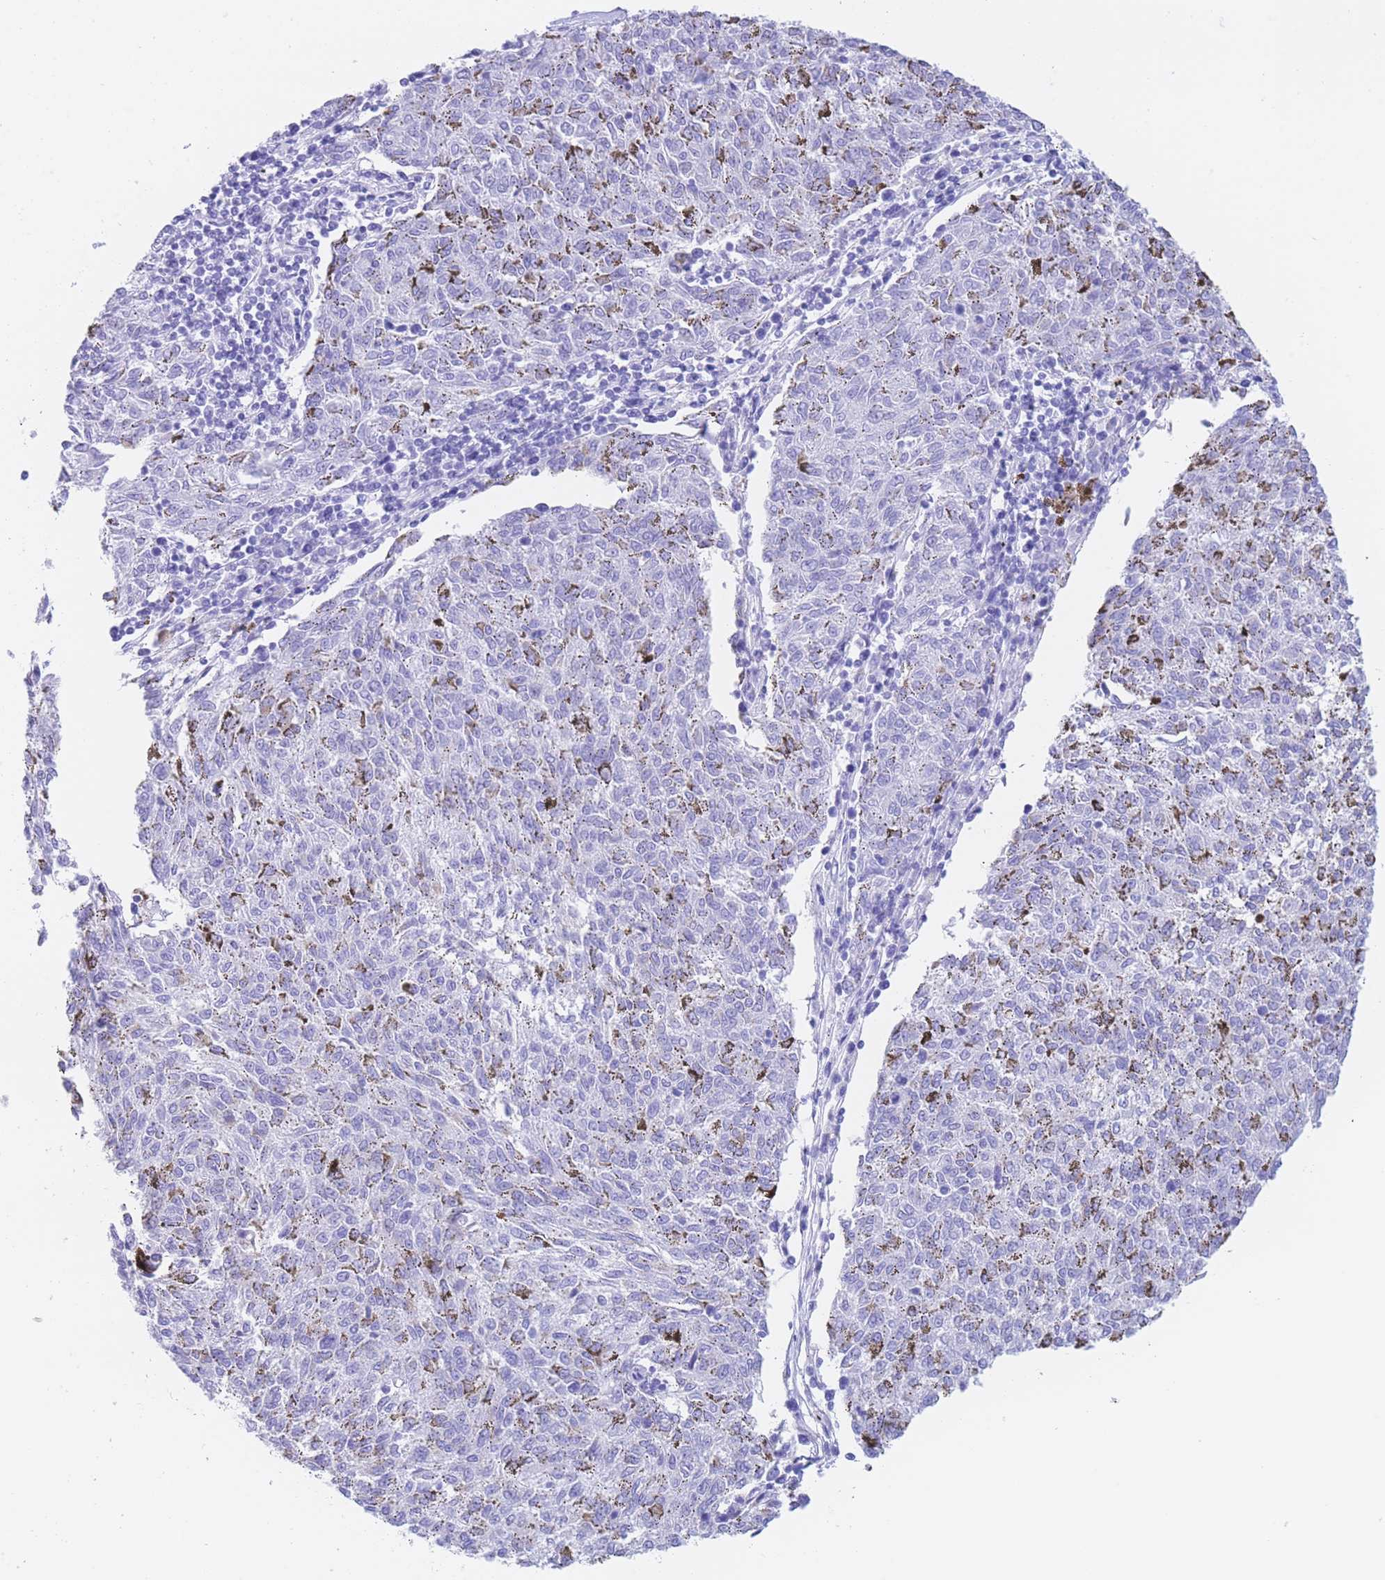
{"staining": {"intensity": "negative", "quantity": "none", "location": "none"}, "tissue": "melanoma", "cell_type": "Tumor cells", "image_type": "cancer", "snomed": [{"axis": "morphology", "description": "Malignant melanoma, NOS"}, {"axis": "topography", "description": "Skin"}], "caption": "An immunohistochemistry (IHC) image of malignant melanoma is shown. There is no staining in tumor cells of malignant melanoma.", "gene": "SLCO1B3", "patient": {"sex": "female", "age": 72}}